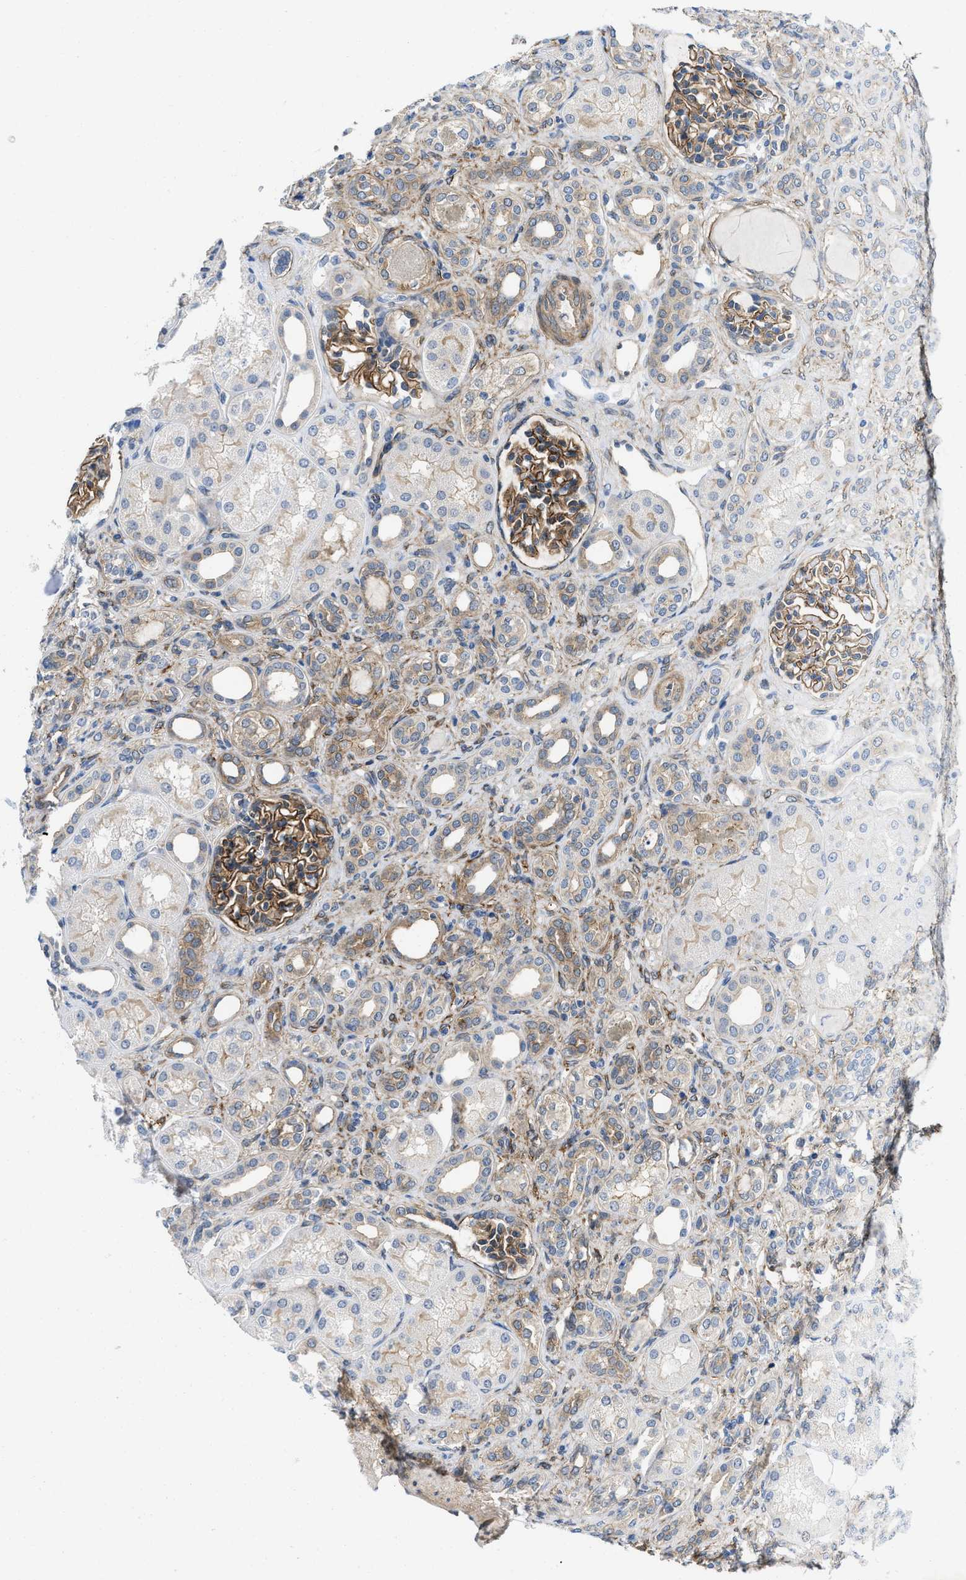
{"staining": {"intensity": "moderate", "quantity": ">75%", "location": "cytoplasmic/membranous"}, "tissue": "kidney", "cell_type": "Cells in glomeruli", "image_type": "normal", "snomed": [{"axis": "morphology", "description": "Normal tissue, NOS"}, {"axis": "topography", "description": "Kidney"}], "caption": "This is an image of immunohistochemistry (IHC) staining of unremarkable kidney, which shows moderate expression in the cytoplasmic/membranous of cells in glomeruli.", "gene": "PDLIM5", "patient": {"sex": "male", "age": 7}}